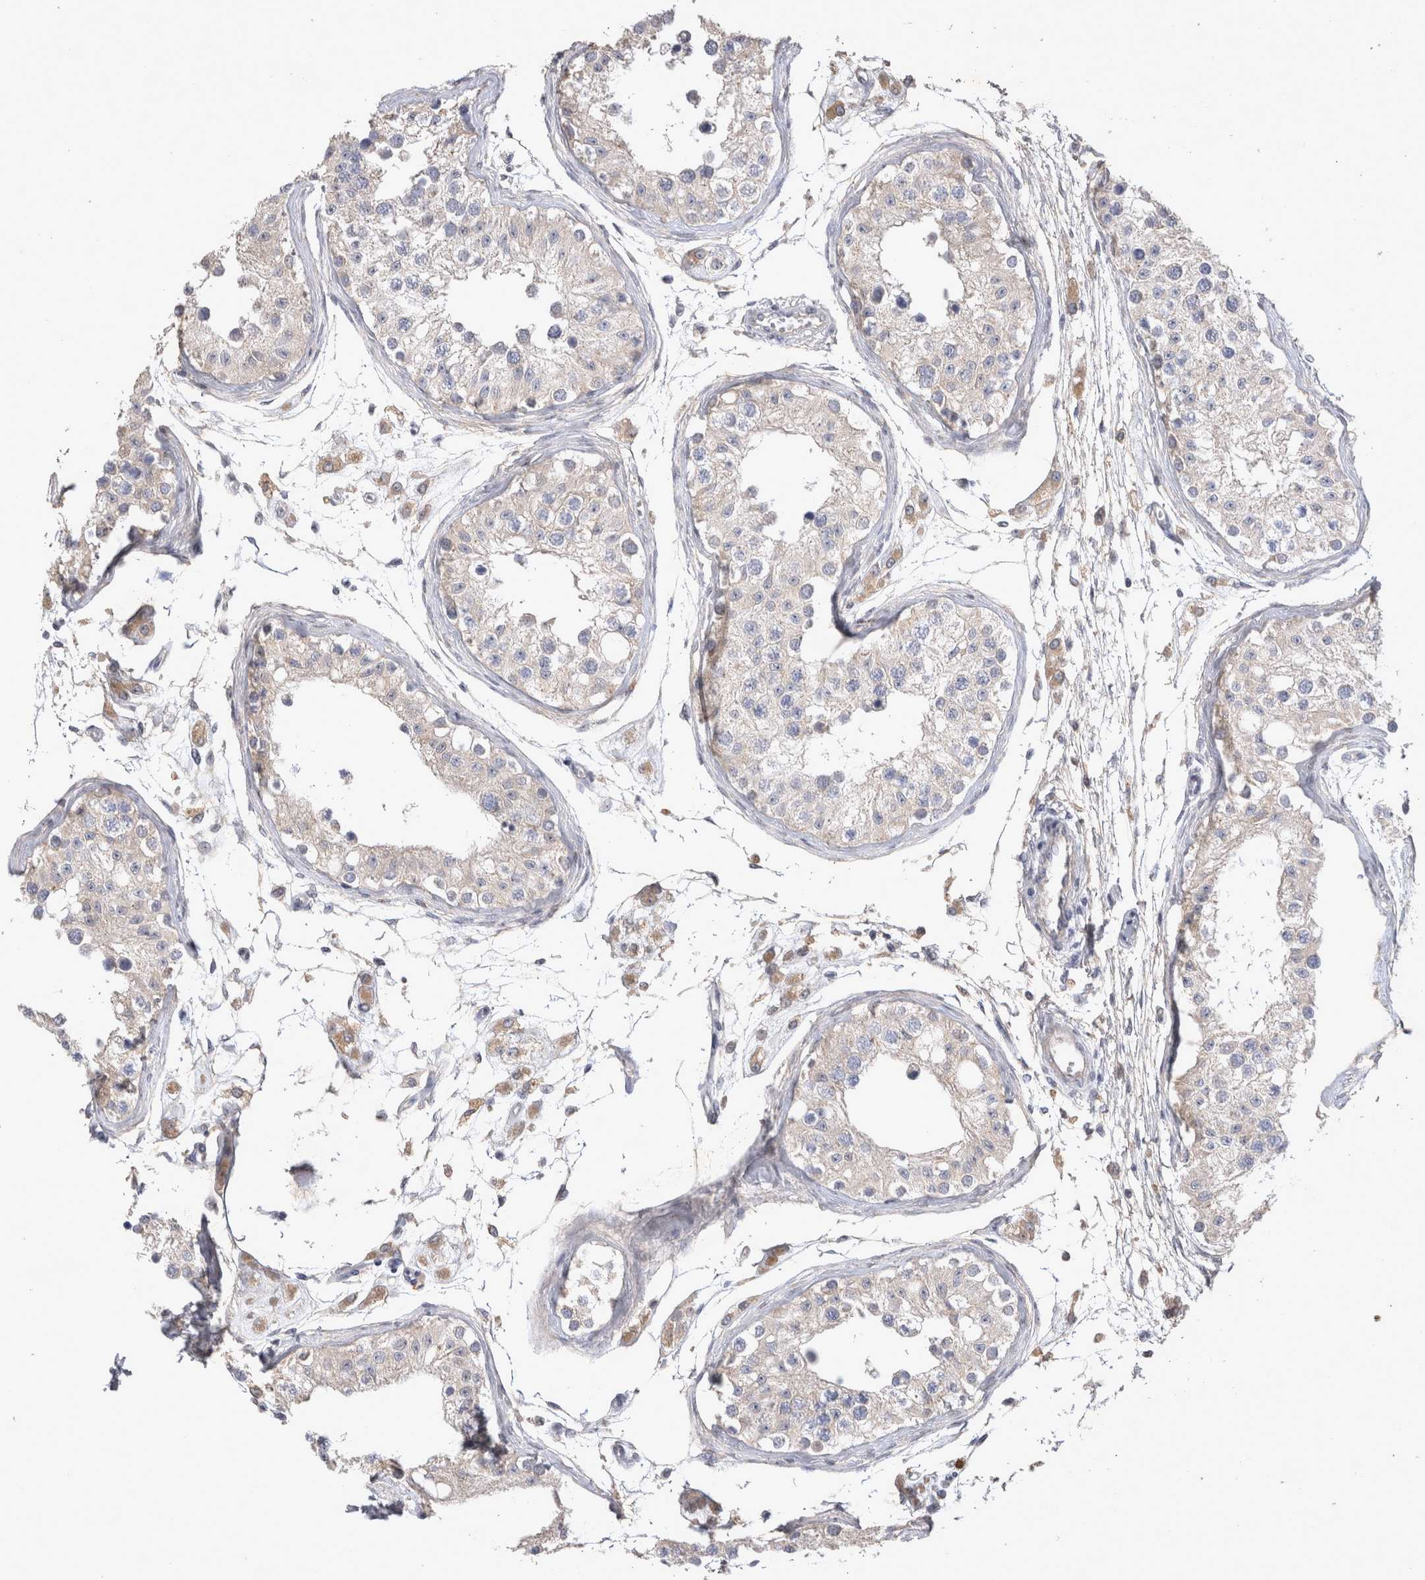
{"staining": {"intensity": "weak", "quantity": "<25%", "location": "cytoplasmic/membranous"}, "tissue": "testis", "cell_type": "Cells in seminiferous ducts", "image_type": "normal", "snomed": [{"axis": "morphology", "description": "Normal tissue, NOS"}, {"axis": "morphology", "description": "Adenocarcinoma, metastatic, NOS"}, {"axis": "topography", "description": "Testis"}], "caption": "The histopathology image exhibits no staining of cells in seminiferous ducts in benign testis.", "gene": "SRD5A3", "patient": {"sex": "male", "age": 26}}